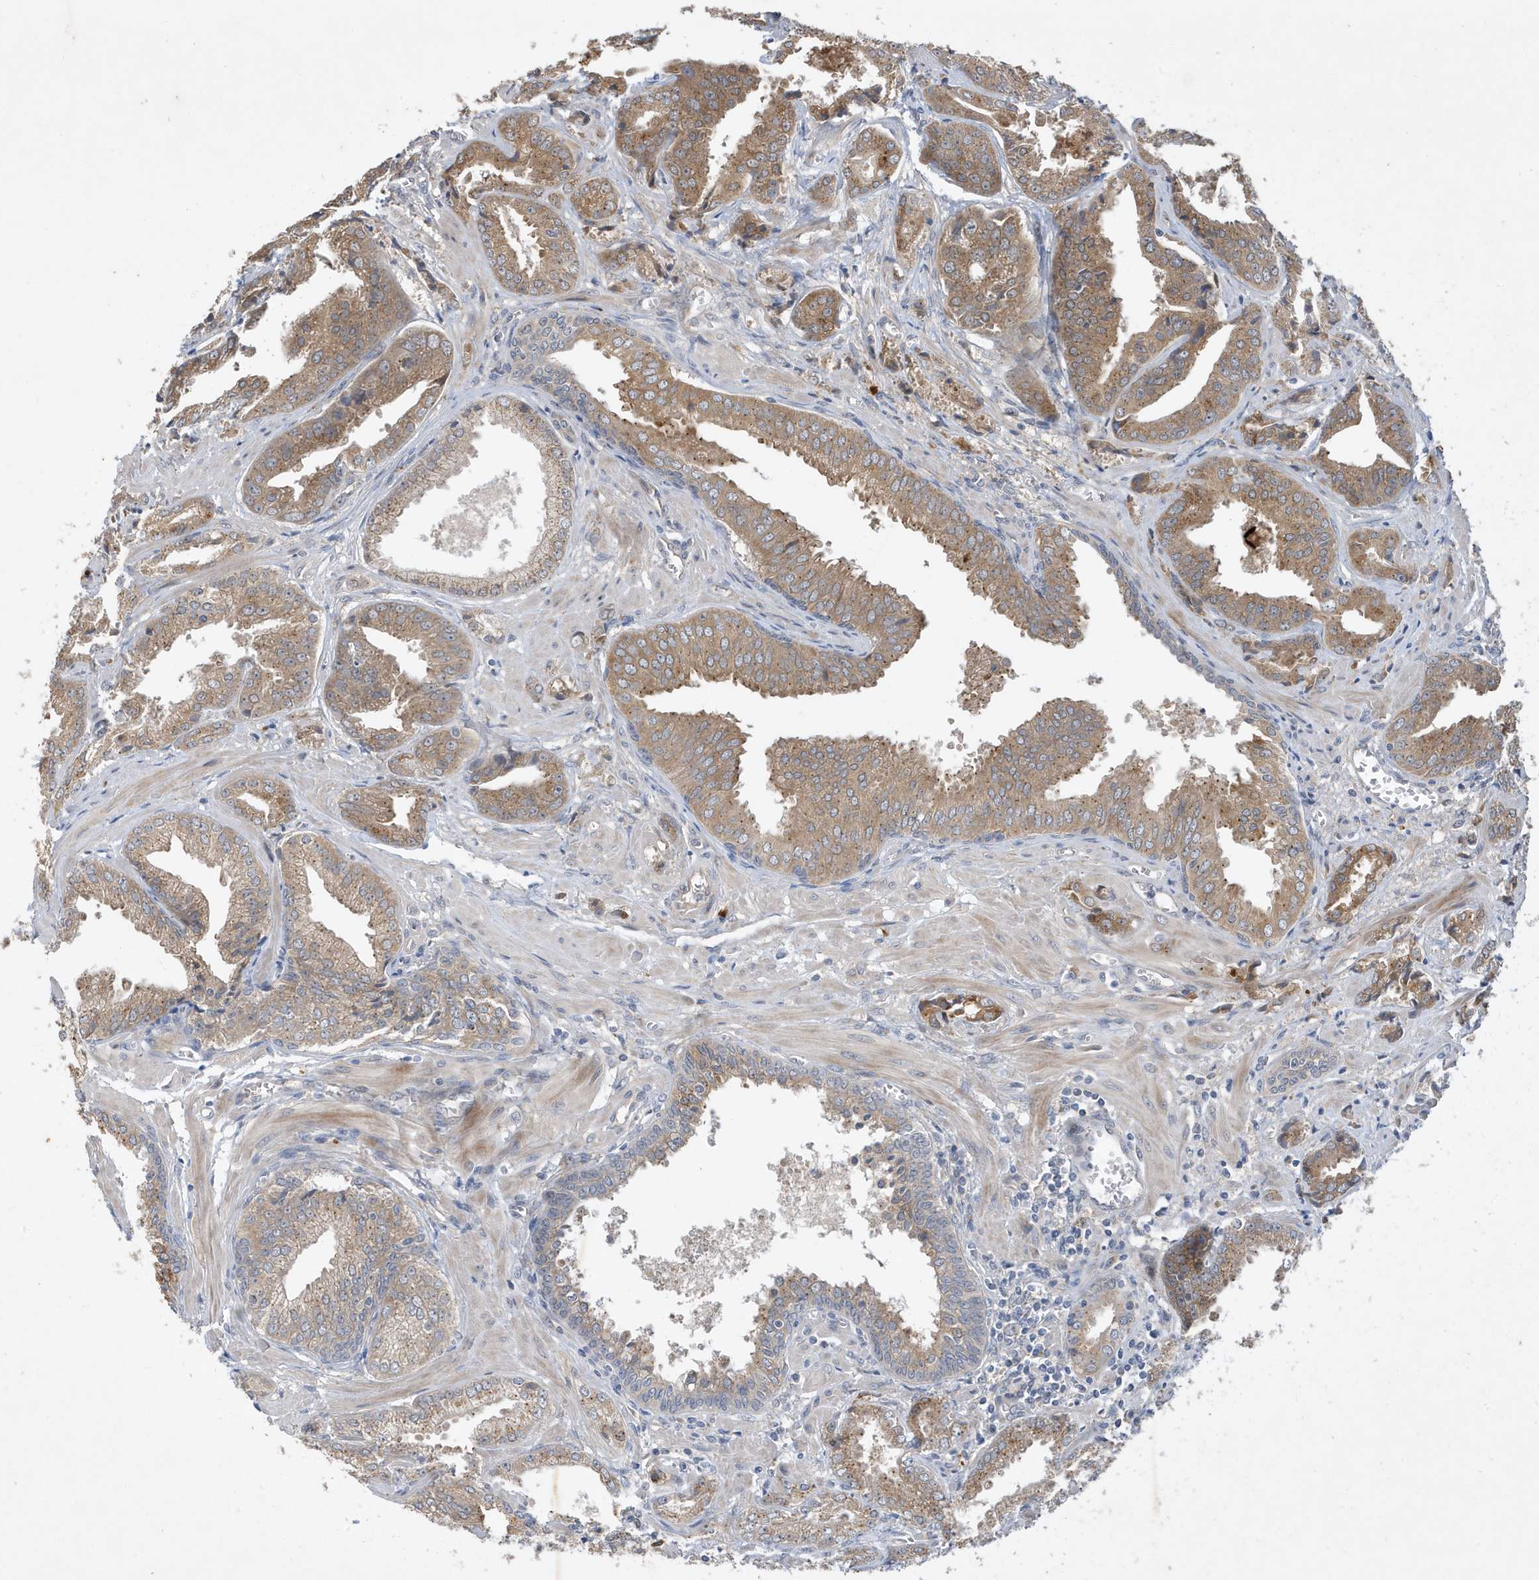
{"staining": {"intensity": "weak", "quantity": ">75%", "location": "cytoplasmic/membranous"}, "tissue": "prostate cancer", "cell_type": "Tumor cells", "image_type": "cancer", "snomed": [{"axis": "morphology", "description": "Adenocarcinoma, Low grade"}, {"axis": "topography", "description": "Prostate"}], "caption": "Immunohistochemistry (IHC) staining of adenocarcinoma (low-grade) (prostate), which exhibits low levels of weak cytoplasmic/membranous staining in about >75% of tumor cells indicating weak cytoplasmic/membranous protein positivity. The staining was performed using DAB (brown) for protein detection and nuclei were counterstained in hematoxylin (blue).", "gene": "LAPTM4A", "patient": {"sex": "male", "age": 67}}